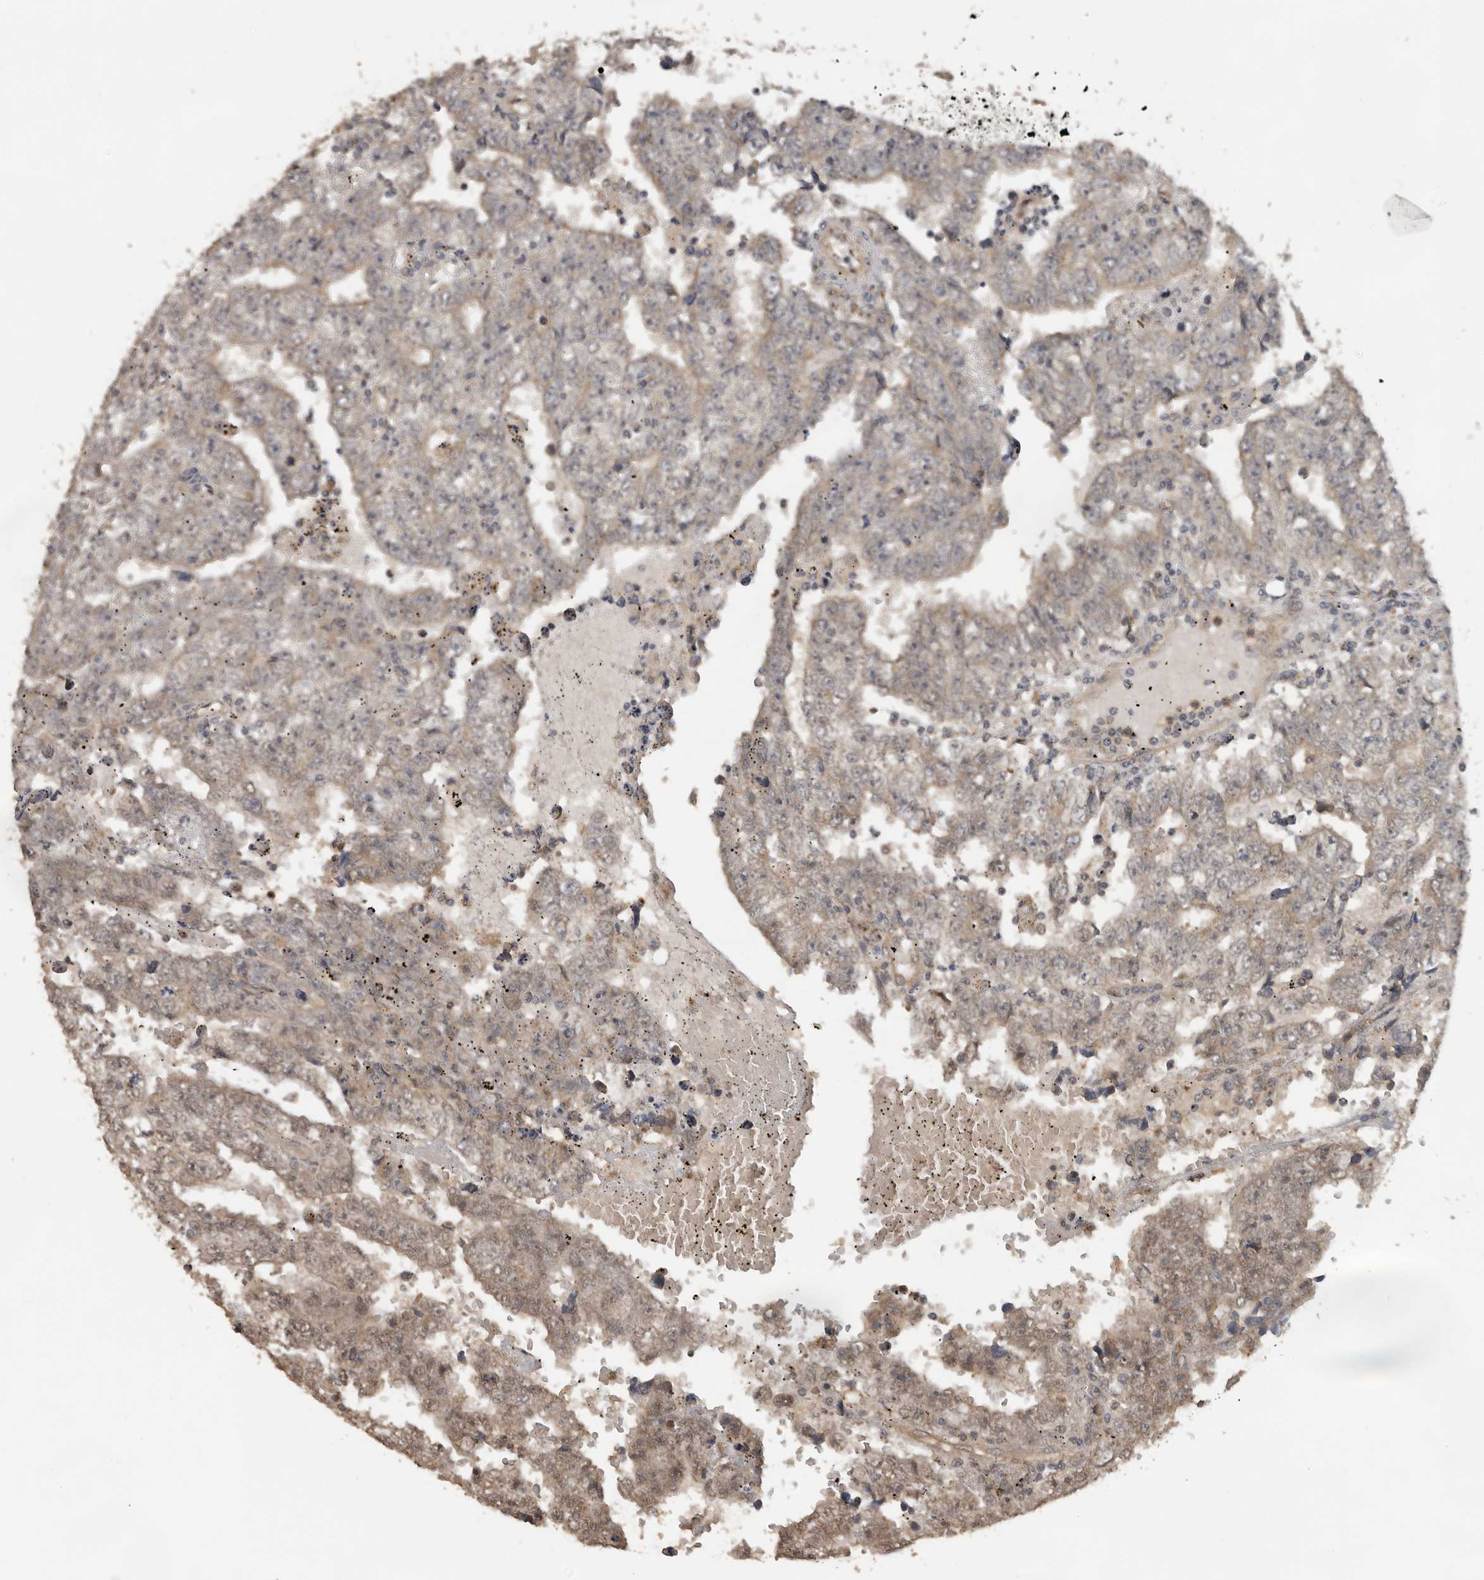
{"staining": {"intensity": "moderate", "quantity": "25%-75%", "location": "cytoplasmic/membranous"}, "tissue": "testis cancer", "cell_type": "Tumor cells", "image_type": "cancer", "snomed": [{"axis": "morphology", "description": "Carcinoma, Embryonal, NOS"}, {"axis": "topography", "description": "Testis"}], "caption": "Protein staining displays moderate cytoplasmic/membranous positivity in approximately 25%-75% of tumor cells in testis cancer. The staining is performed using DAB brown chromogen to label protein expression. The nuclei are counter-stained blue using hematoxylin.", "gene": "CEP350", "patient": {"sex": "male", "age": 25}}